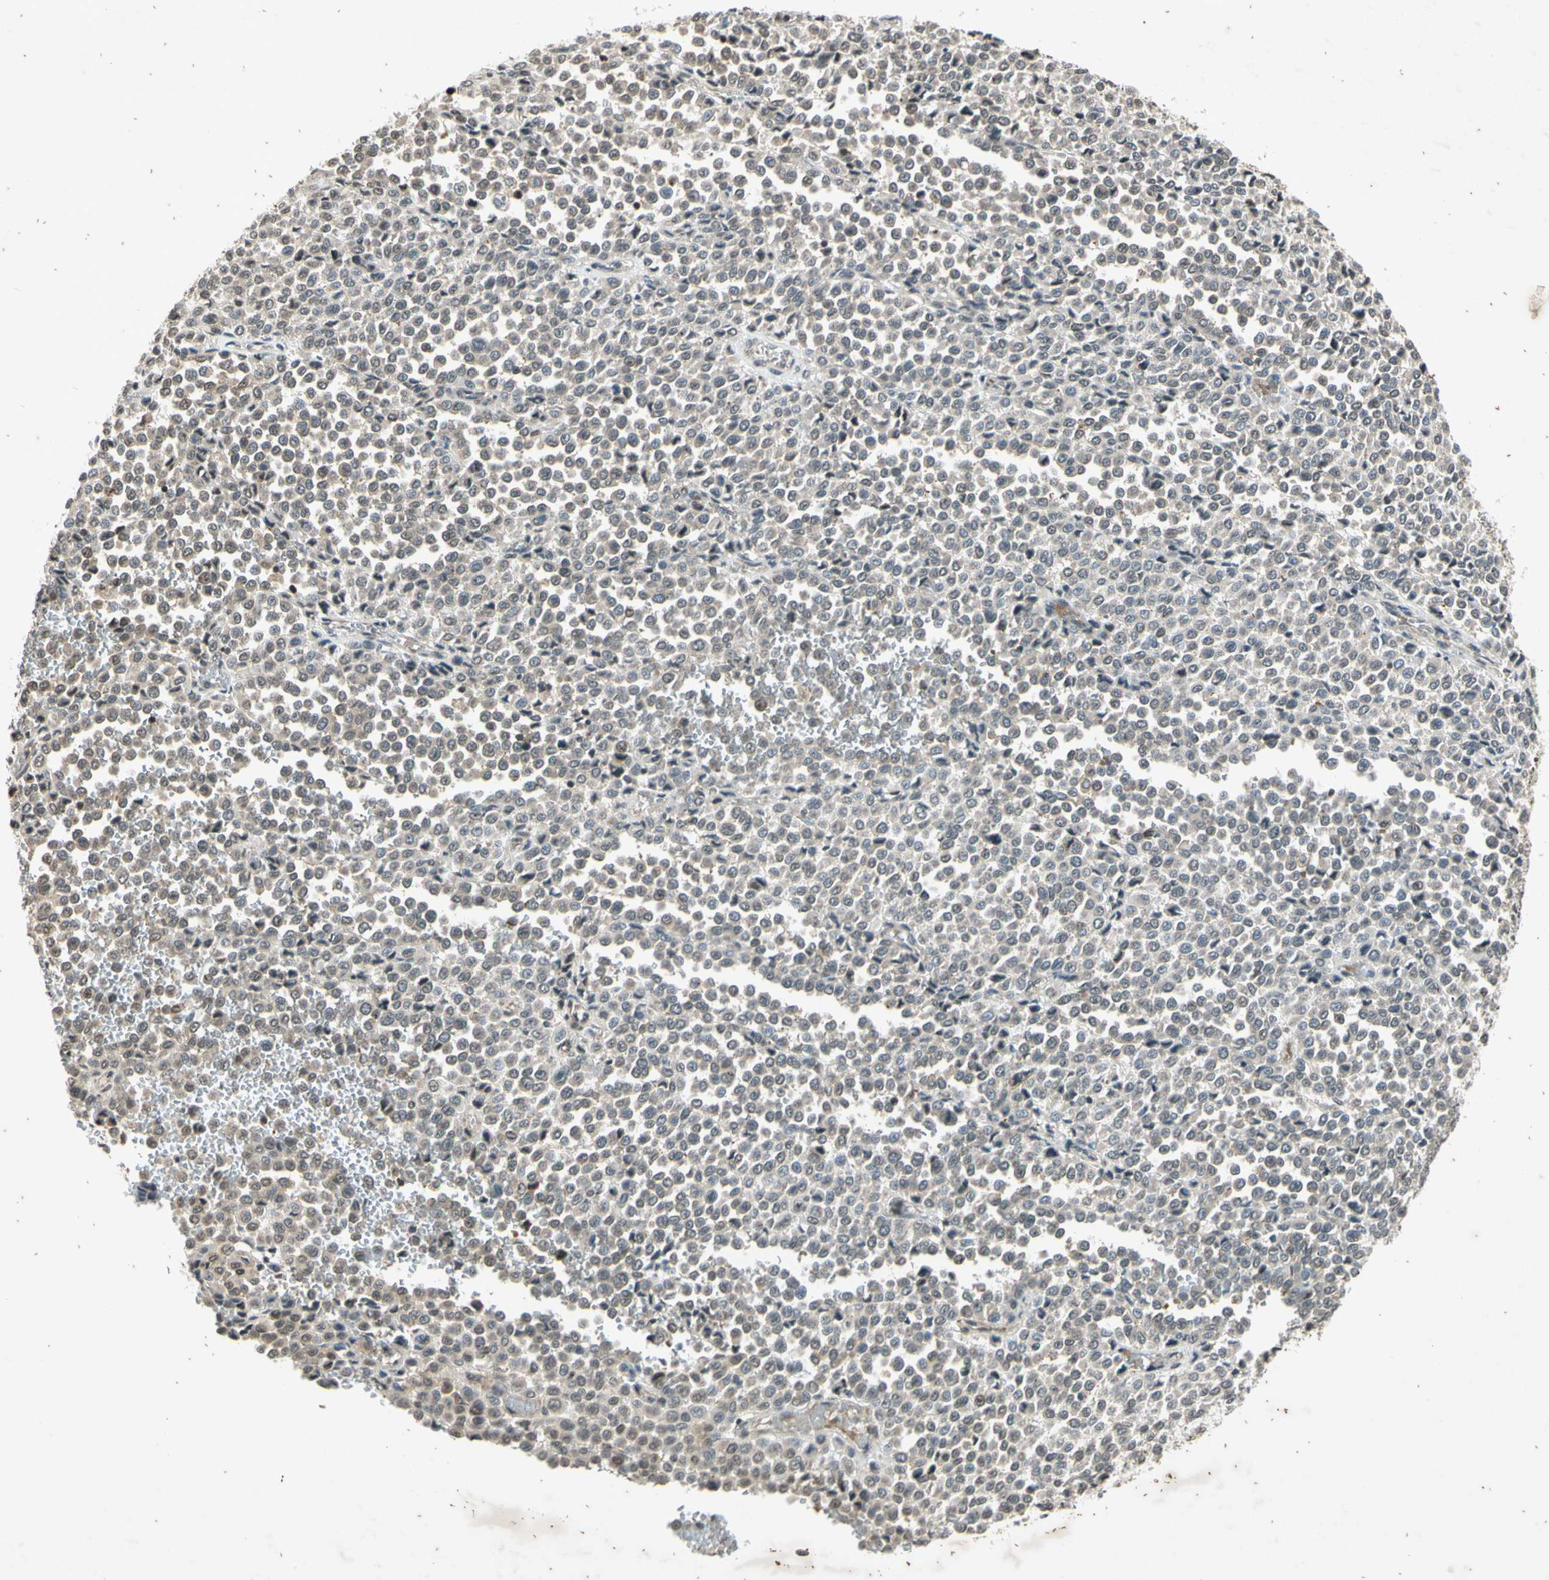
{"staining": {"intensity": "weak", "quantity": "<25%", "location": "cytoplasmic/membranous"}, "tissue": "melanoma", "cell_type": "Tumor cells", "image_type": "cancer", "snomed": [{"axis": "morphology", "description": "Malignant melanoma, Metastatic site"}, {"axis": "topography", "description": "Pancreas"}], "caption": "Immunohistochemical staining of melanoma demonstrates no significant positivity in tumor cells.", "gene": "EFNB2", "patient": {"sex": "female", "age": 30}}